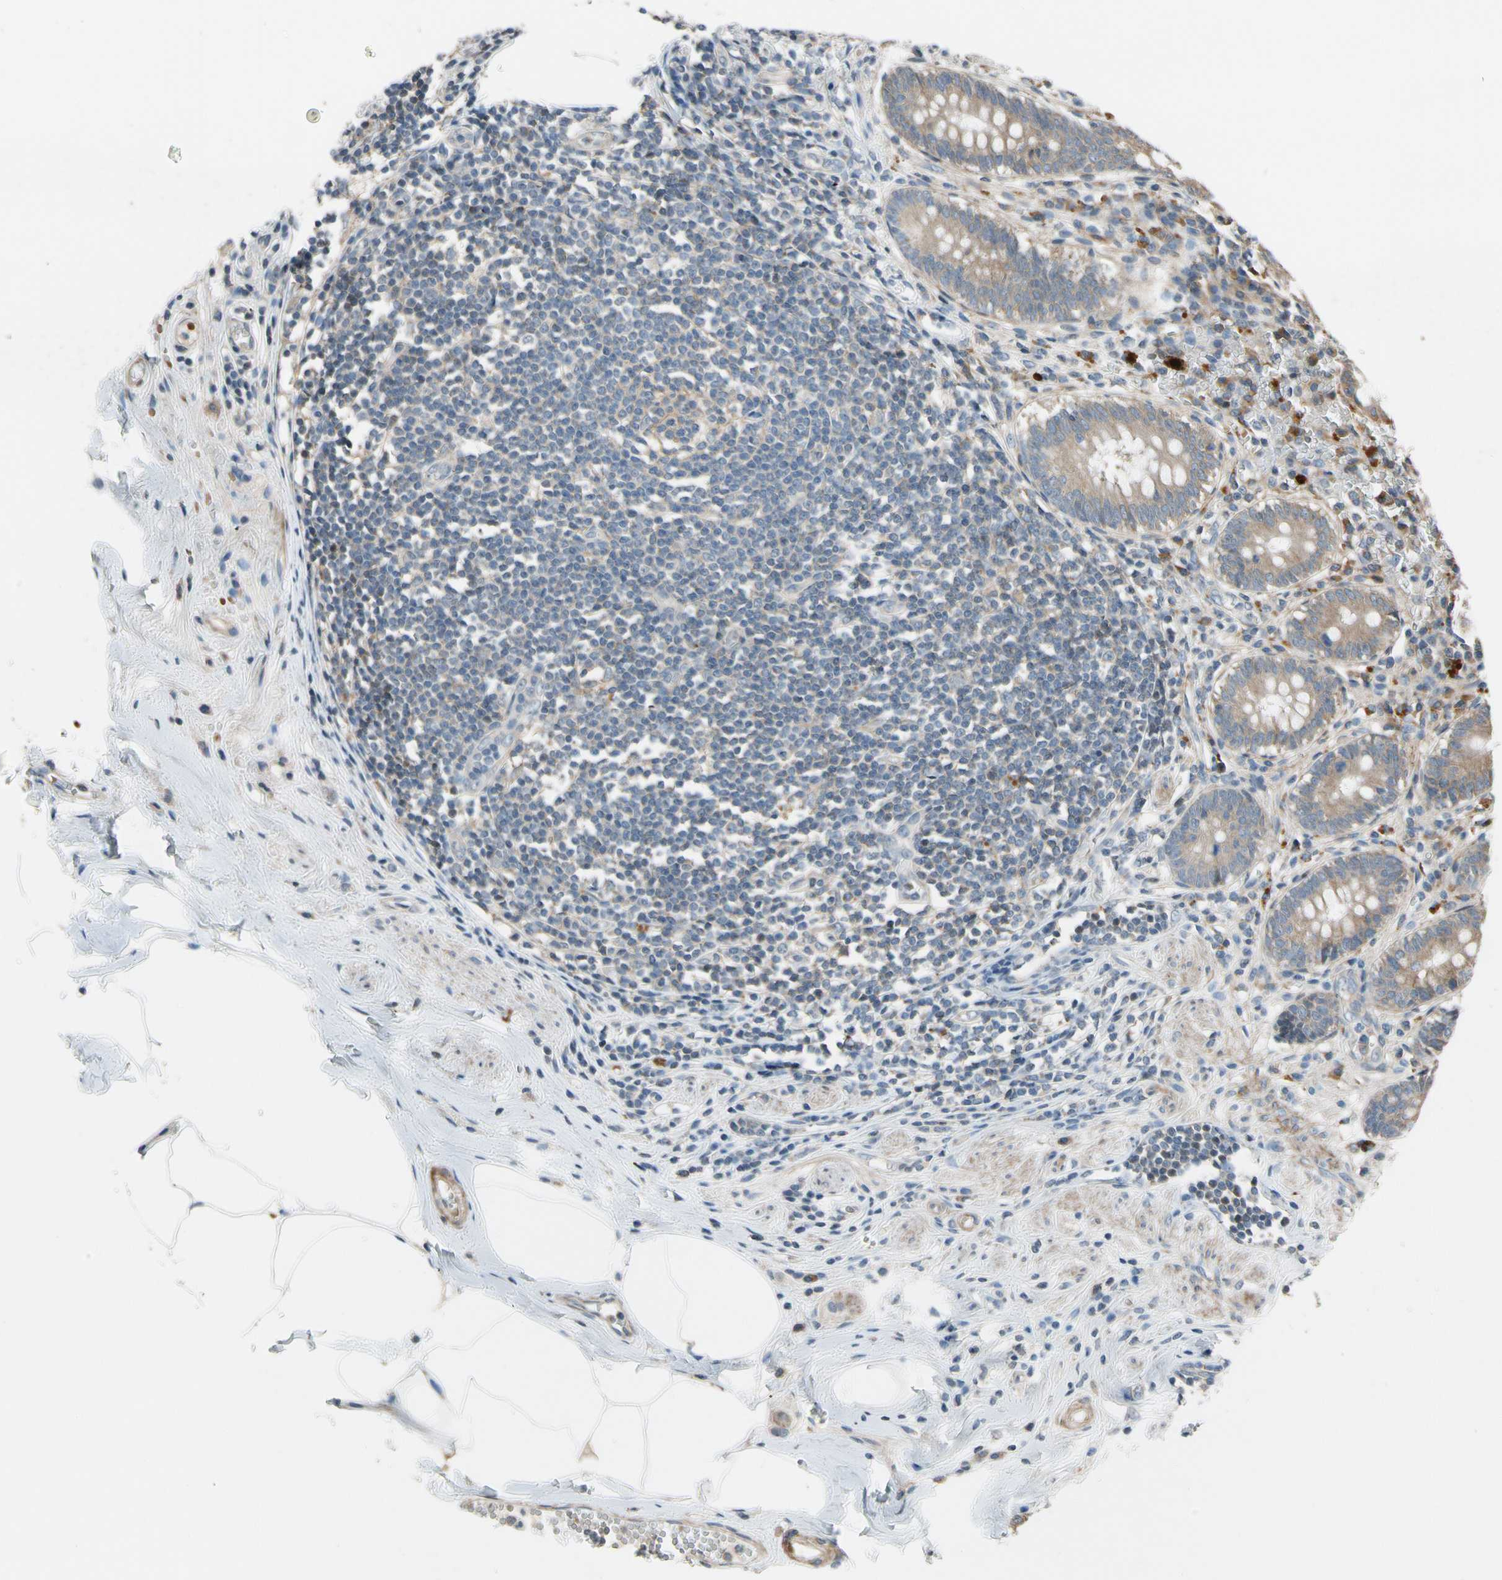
{"staining": {"intensity": "moderate", "quantity": "25%-75%", "location": "cytoplasmic/membranous"}, "tissue": "appendix", "cell_type": "Glandular cells", "image_type": "normal", "snomed": [{"axis": "morphology", "description": "Normal tissue, NOS"}, {"axis": "topography", "description": "Appendix"}], "caption": "Glandular cells reveal medium levels of moderate cytoplasmic/membranous positivity in about 25%-75% of cells in benign appendix.", "gene": "MST1R", "patient": {"sex": "female", "age": 50}}